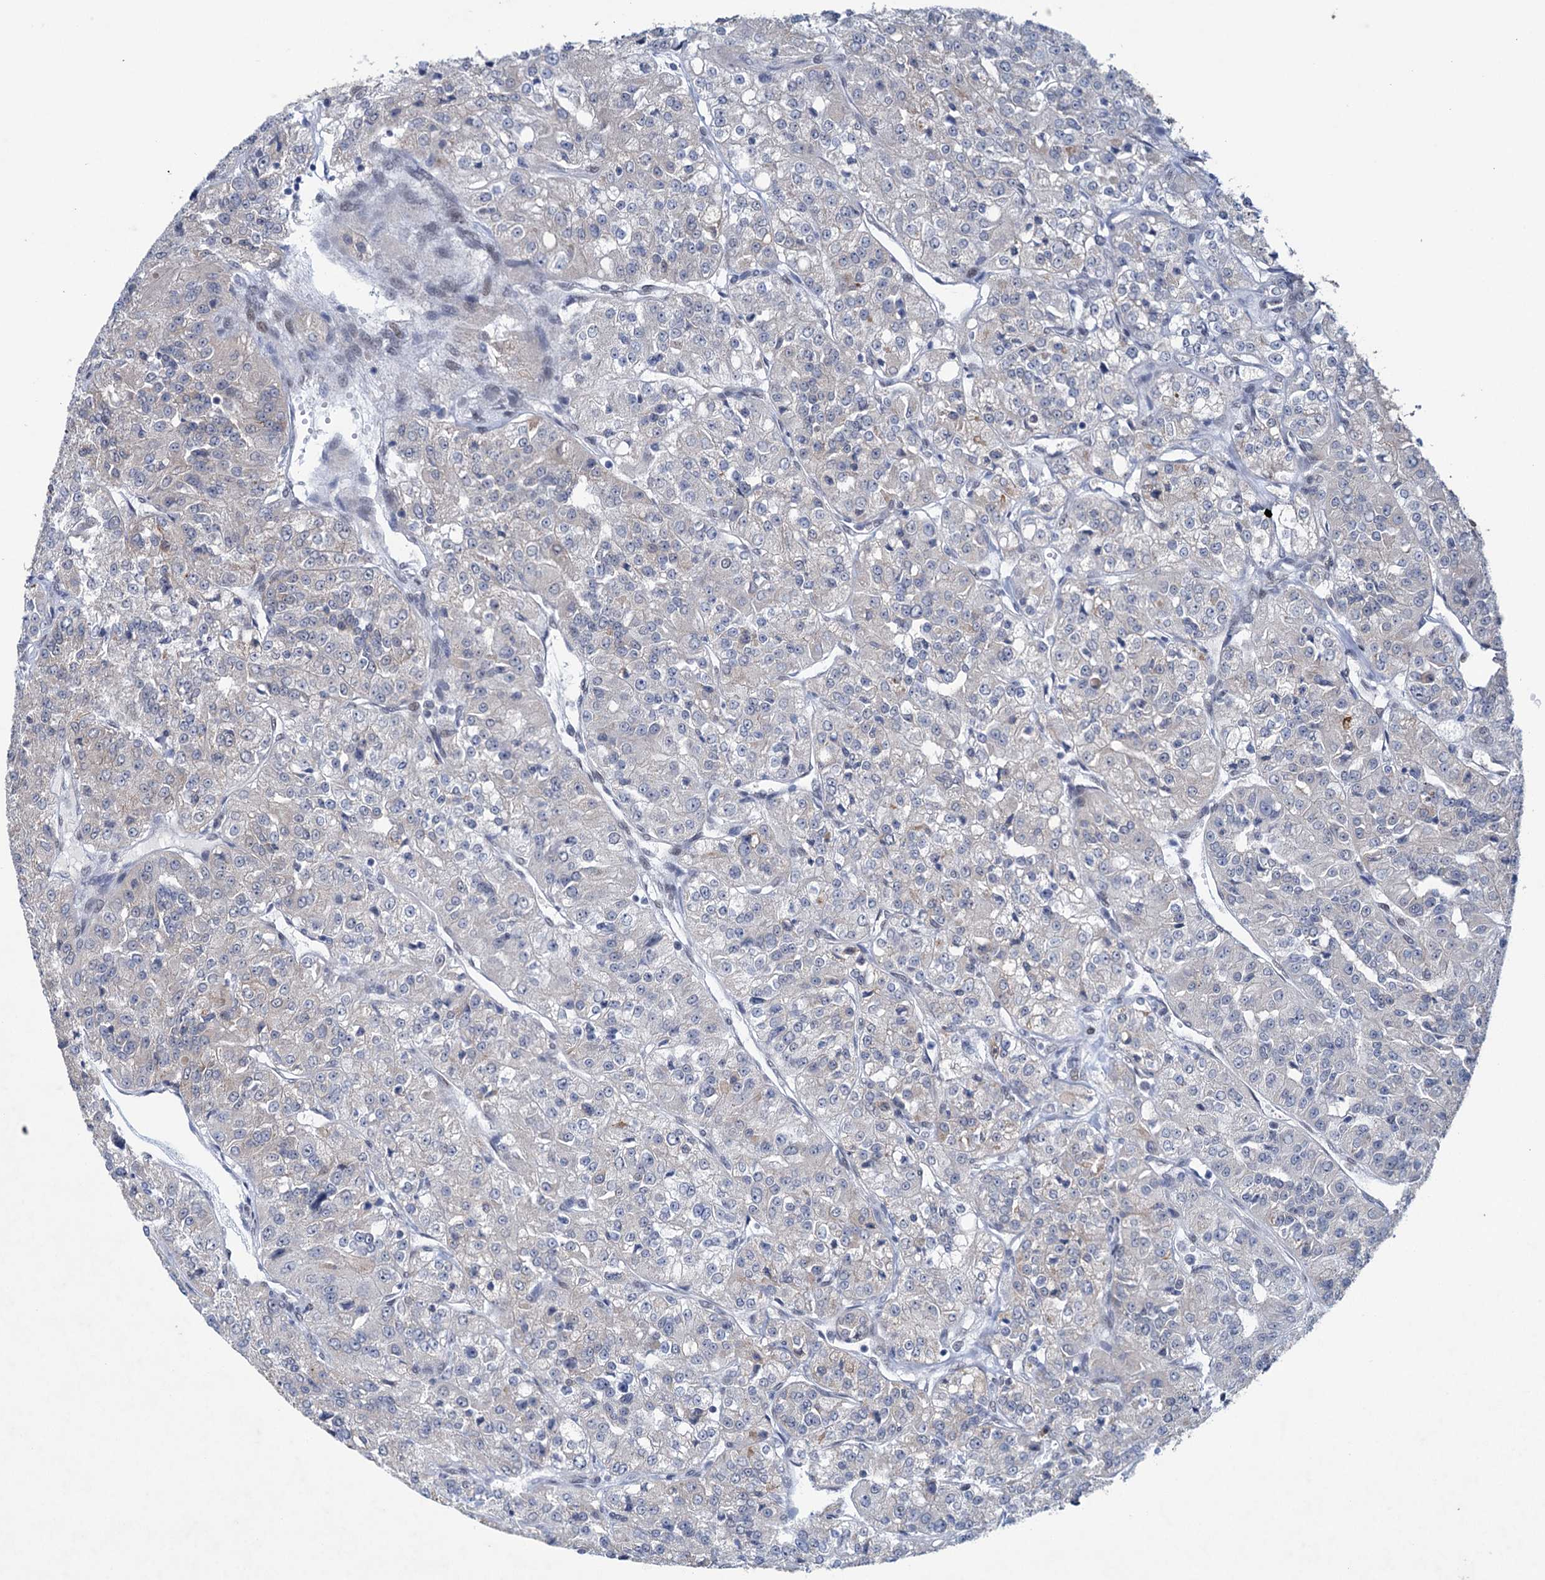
{"staining": {"intensity": "negative", "quantity": "none", "location": "none"}, "tissue": "renal cancer", "cell_type": "Tumor cells", "image_type": "cancer", "snomed": [{"axis": "morphology", "description": "Adenocarcinoma, NOS"}, {"axis": "topography", "description": "Kidney"}], "caption": "This histopathology image is of renal adenocarcinoma stained with immunohistochemistry to label a protein in brown with the nuclei are counter-stained blue. There is no expression in tumor cells.", "gene": "FAM53A", "patient": {"sex": "female", "age": 63}}